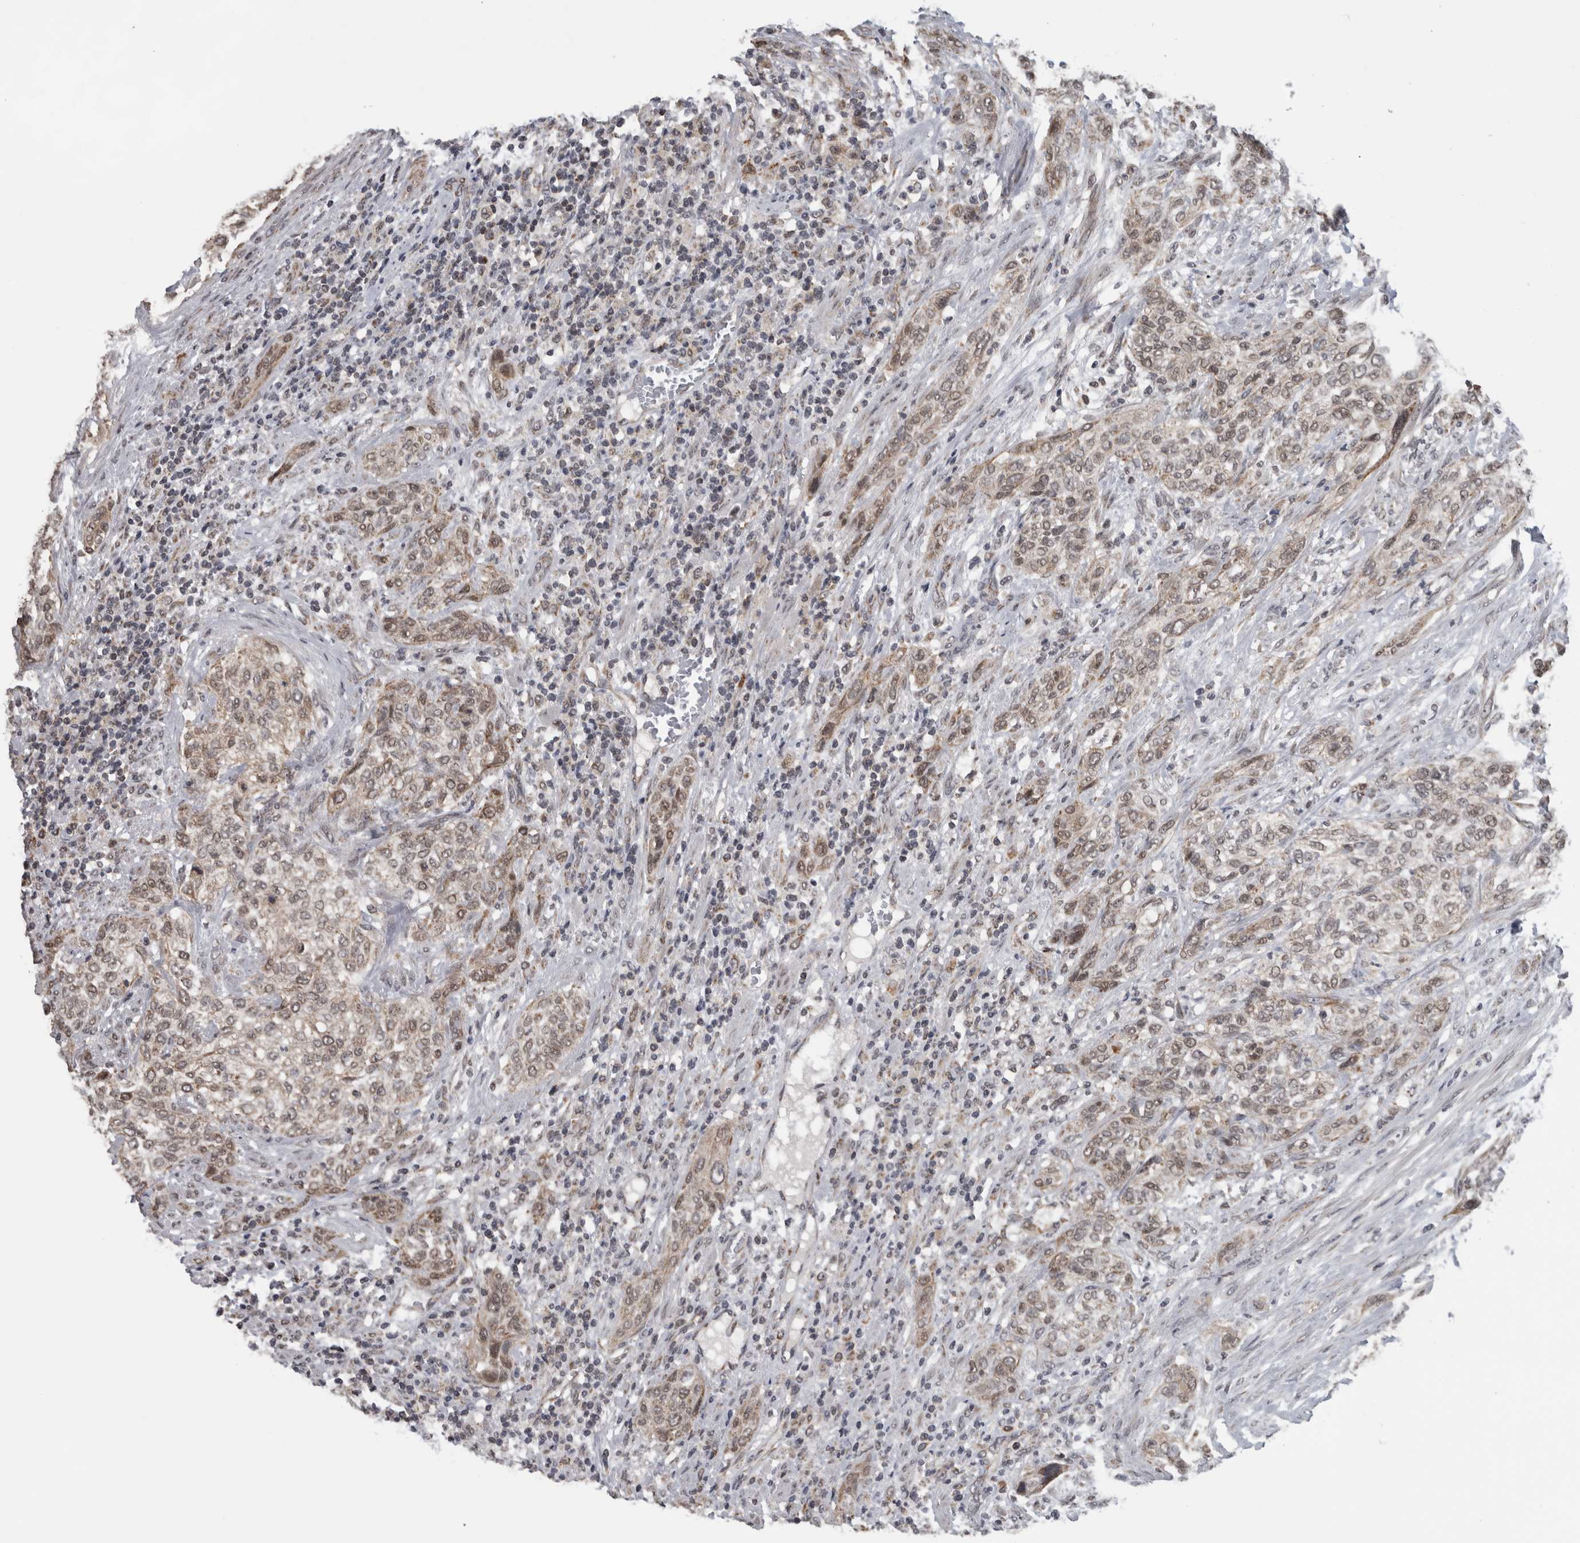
{"staining": {"intensity": "weak", "quantity": ">75%", "location": "cytoplasmic/membranous"}, "tissue": "urothelial cancer", "cell_type": "Tumor cells", "image_type": "cancer", "snomed": [{"axis": "morphology", "description": "Urothelial carcinoma, Low grade"}, {"axis": "morphology", "description": "Urothelial carcinoma, High grade"}, {"axis": "topography", "description": "Urinary bladder"}], "caption": "Protein expression analysis of urothelial cancer shows weak cytoplasmic/membranous positivity in about >75% of tumor cells.", "gene": "OR2K2", "patient": {"sex": "male", "age": 35}}